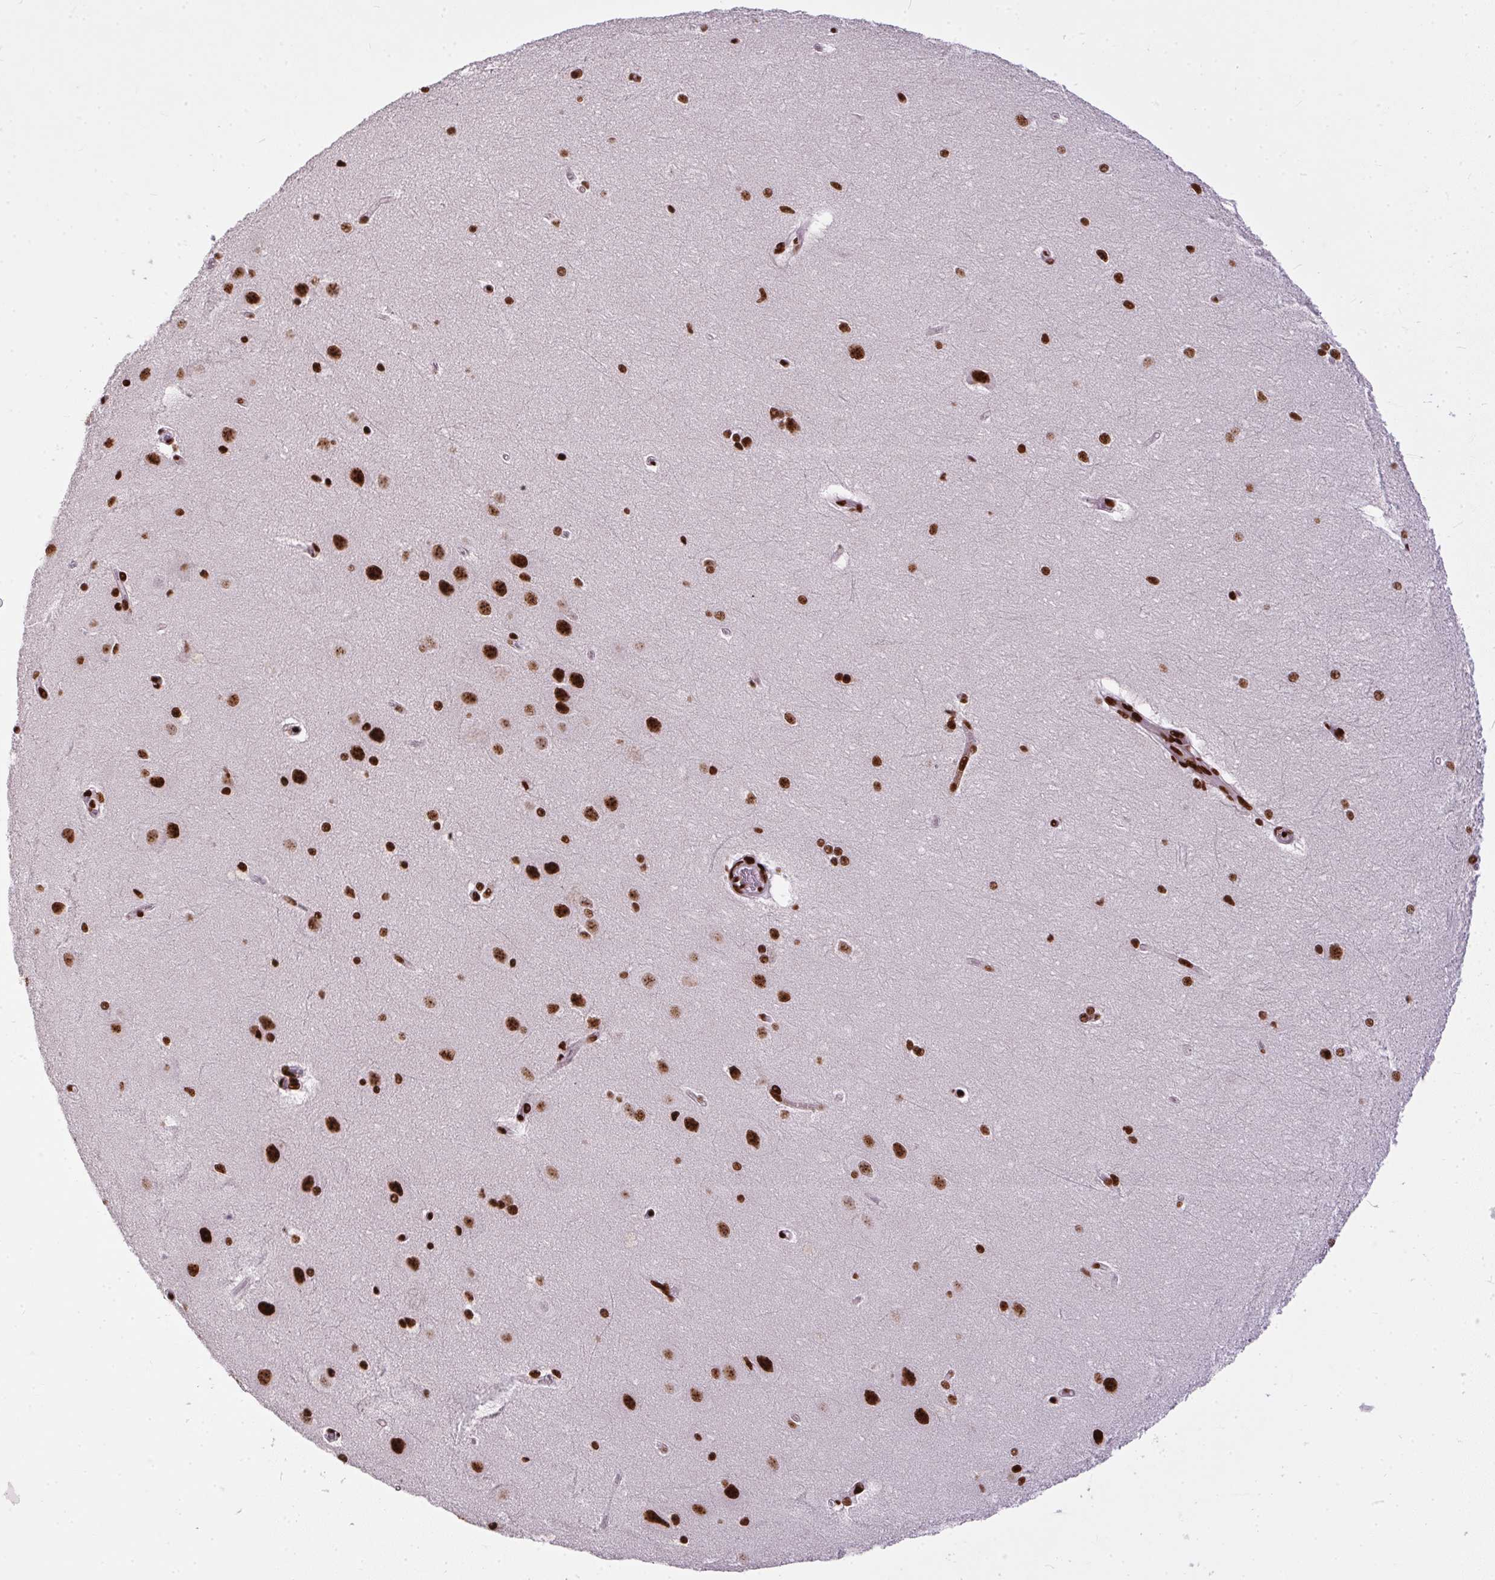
{"staining": {"intensity": "strong", "quantity": ">75%", "location": "nuclear"}, "tissue": "hippocampus", "cell_type": "Glial cells", "image_type": "normal", "snomed": [{"axis": "morphology", "description": "Normal tissue, NOS"}, {"axis": "topography", "description": "Cerebral cortex"}, {"axis": "topography", "description": "Hippocampus"}], "caption": "Immunohistochemical staining of benign human hippocampus demonstrates >75% levels of strong nuclear protein expression in about >75% of glial cells.", "gene": "PAGE3", "patient": {"sex": "female", "age": 19}}